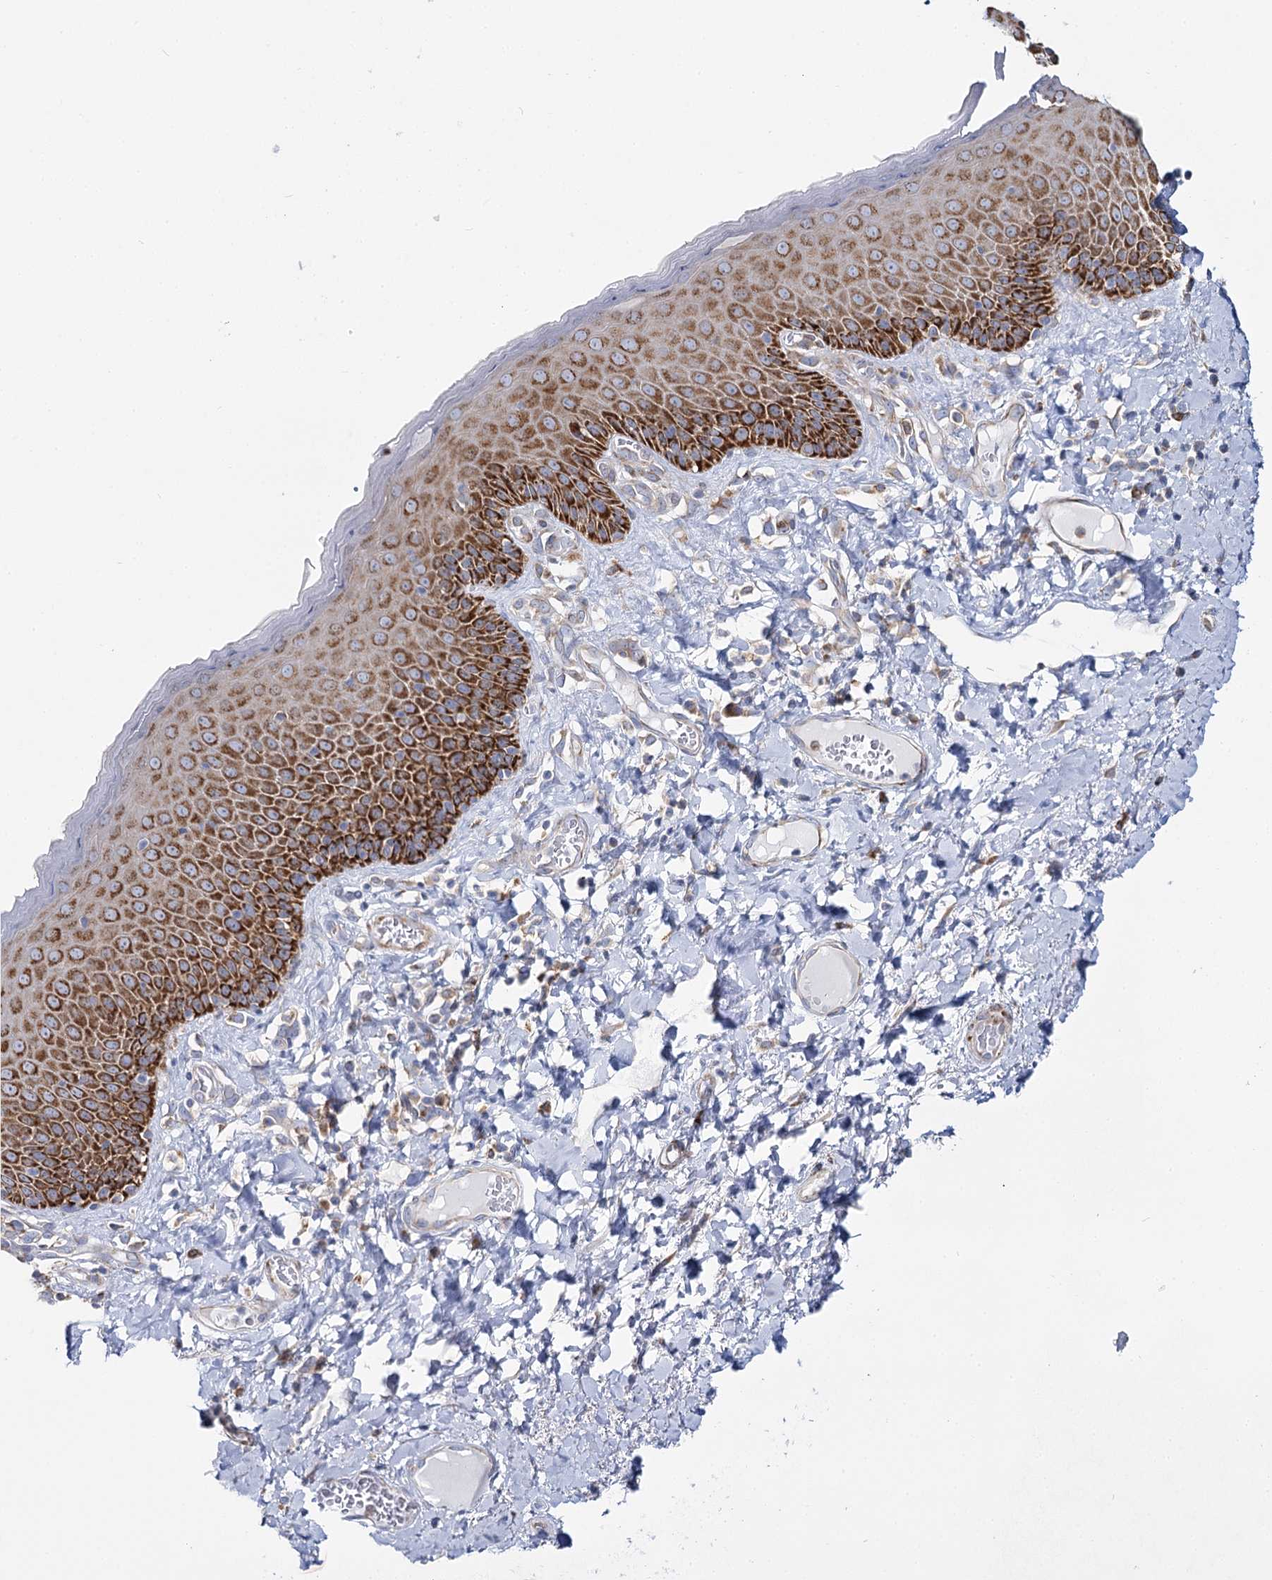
{"staining": {"intensity": "strong", "quantity": ">75%", "location": "cytoplasmic/membranous"}, "tissue": "skin", "cell_type": "Epidermal cells", "image_type": "normal", "snomed": [{"axis": "morphology", "description": "Normal tissue, NOS"}, {"axis": "topography", "description": "Anal"}], "caption": "Epidermal cells show high levels of strong cytoplasmic/membranous expression in approximately >75% of cells in normal skin. (Stains: DAB in brown, nuclei in blue, Microscopy: brightfield microscopy at high magnification).", "gene": "THUMPD3", "patient": {"sex": "male", "age": 69}}